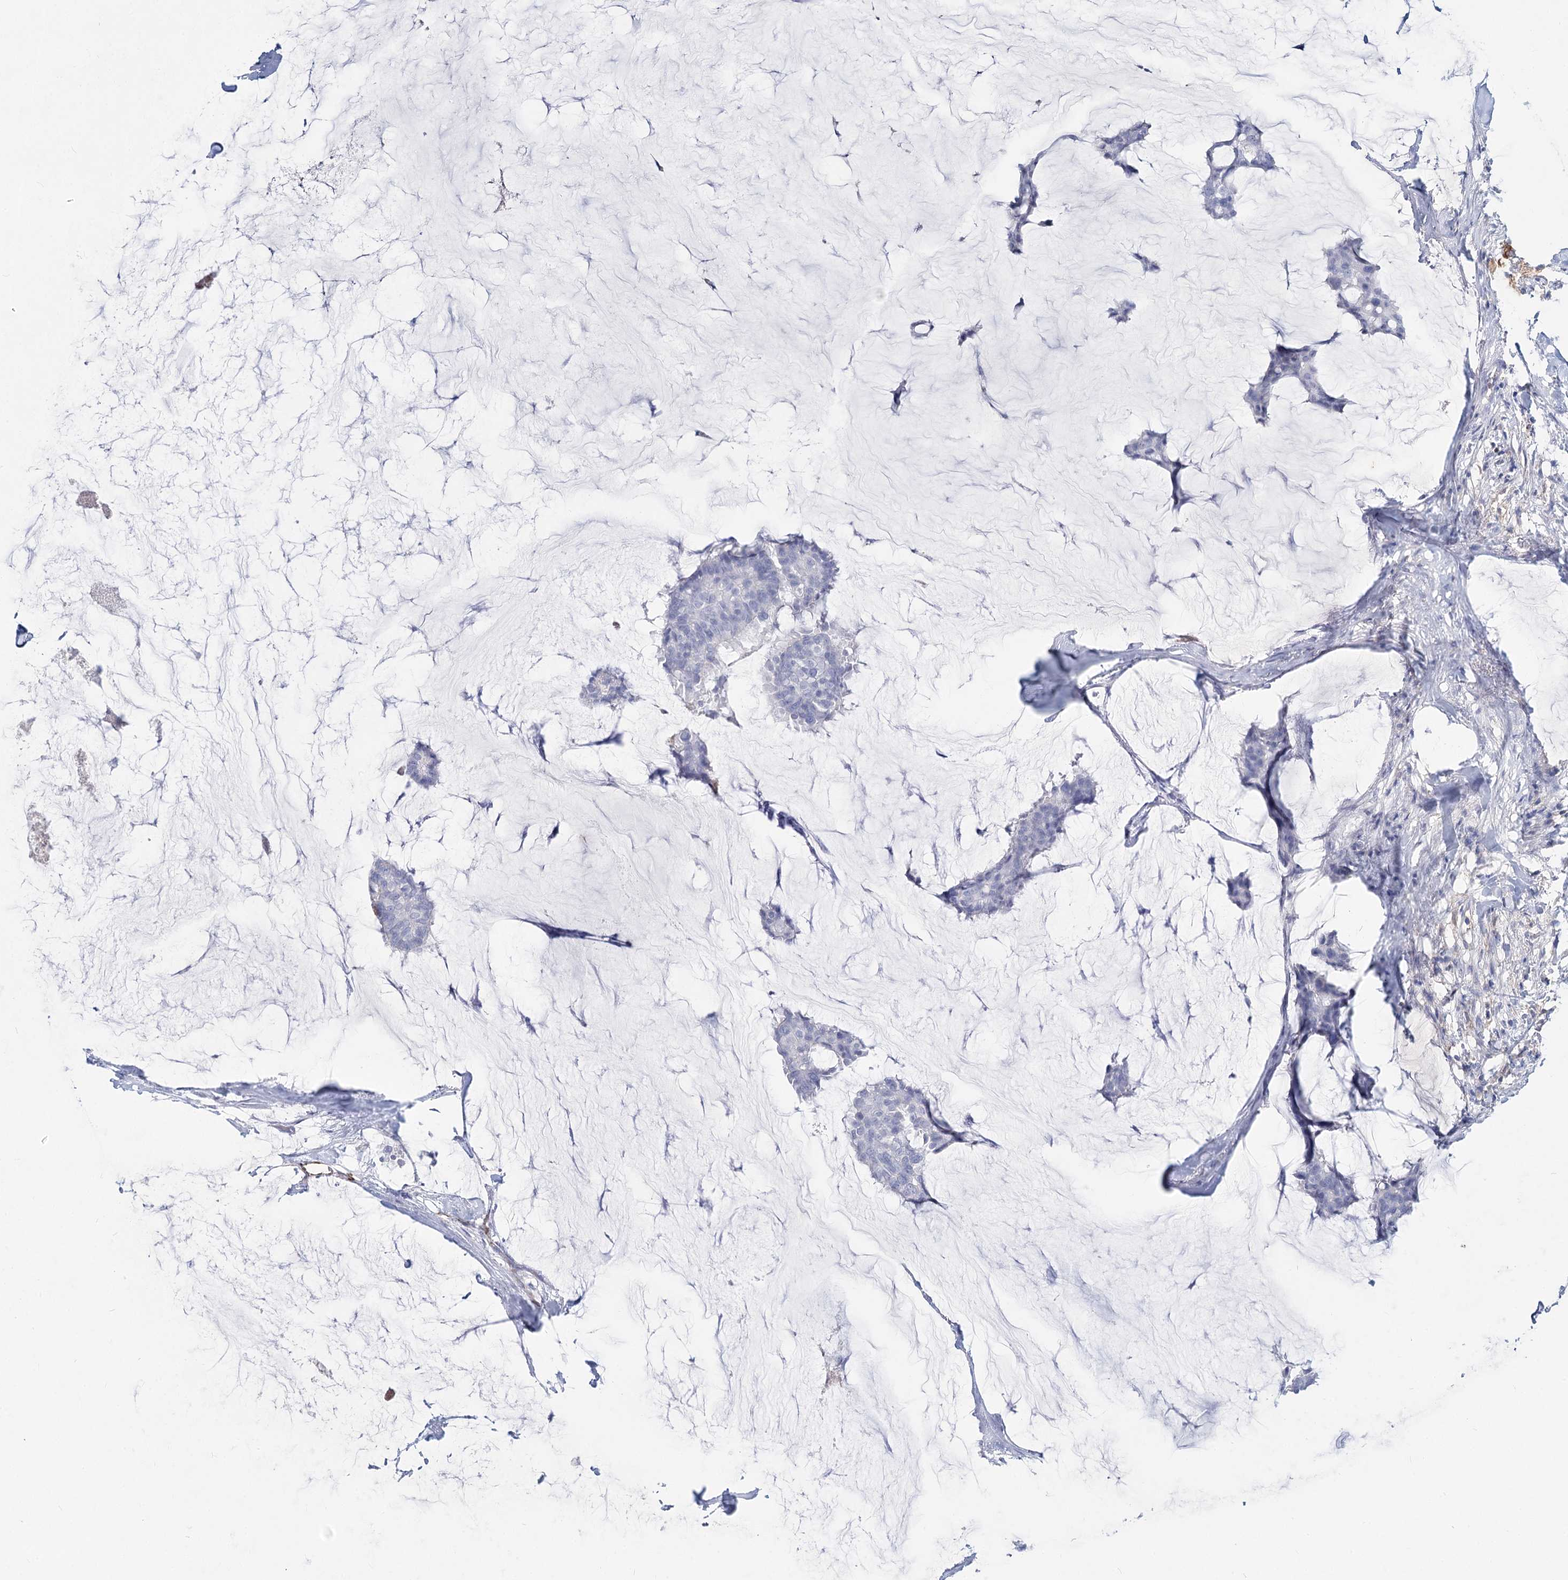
{"staining": {"intensity": "negative", "quantity": "none", "location": "none"}, "tissue": "breast cancer", "cell_type": "Tumor cells", "image_type": "cancer", "snomed": [{"axis": "morphology", "description": "Duct carcinoma"}, {"axis": "topography", "description": "Breast"}], "caption": "Immunohistochemical staining of breast cancer displays no significant expression in tumor cells.", "gene": "TASOR2", "patient": {"sex": "female", "age": 93}}